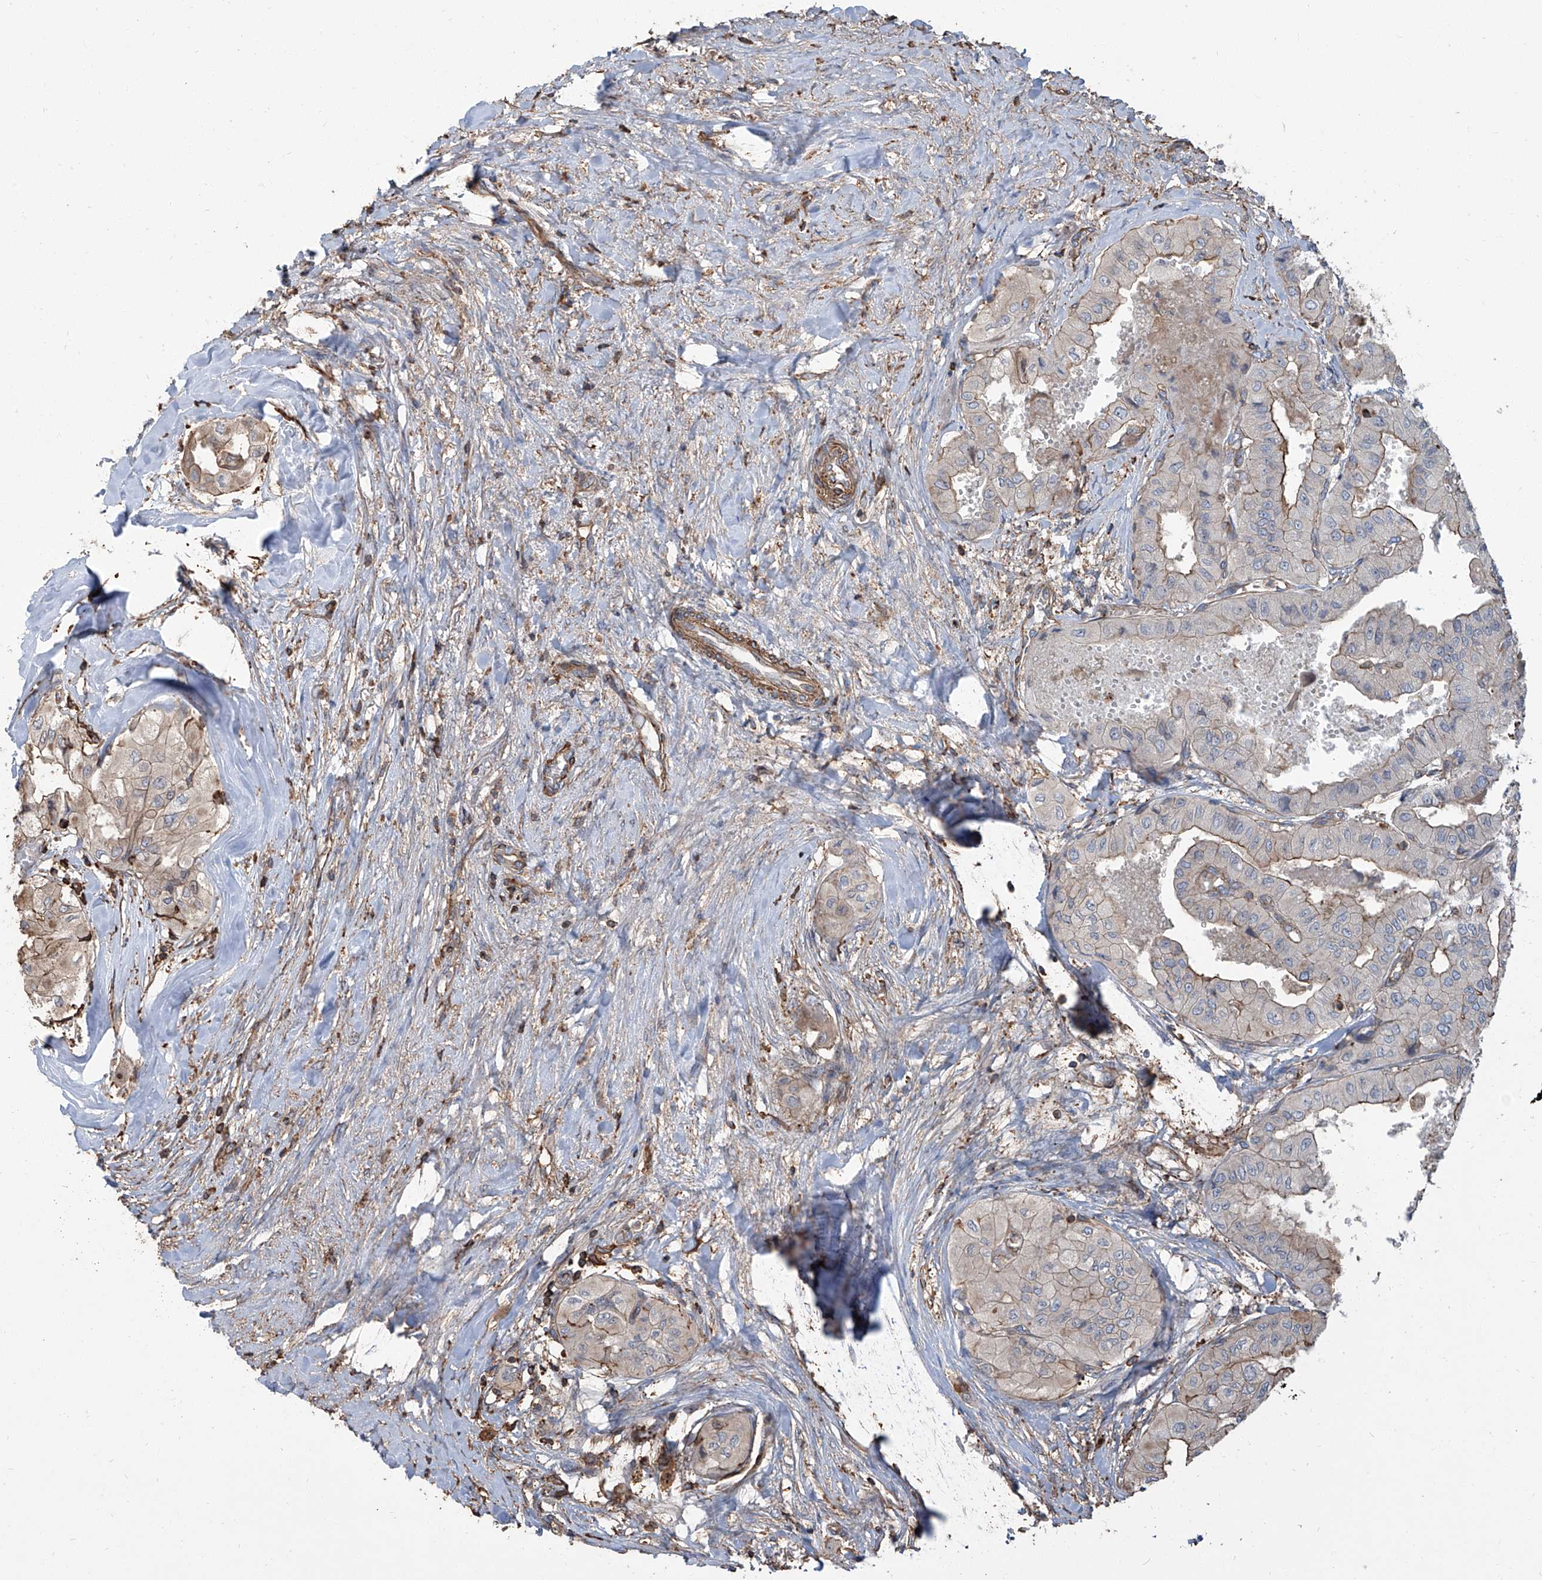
{"staining": {"intensity": "moderate", "quantity": "25%-75%", "location": "cytoplasmic/membranous"}, "tissue": "thyroid cancer", "cell_type": "Tumor cells", "image_type": "cancer", "snomed": [{"axis": "morphology", "description": "Papillary adenocarcinoma, NOS"}, {"axis": "topography", "description": "Thyroid gland"}], "caption": "Thyroid papillary adenocarcinoma stained with a brown dye demonstrates moderate cytoplasmic/membranous positive positivity in about 25%-75% of tumor cells.", "gene": "PIEZO2", "patient": {"sex": "female", "age": 59}}